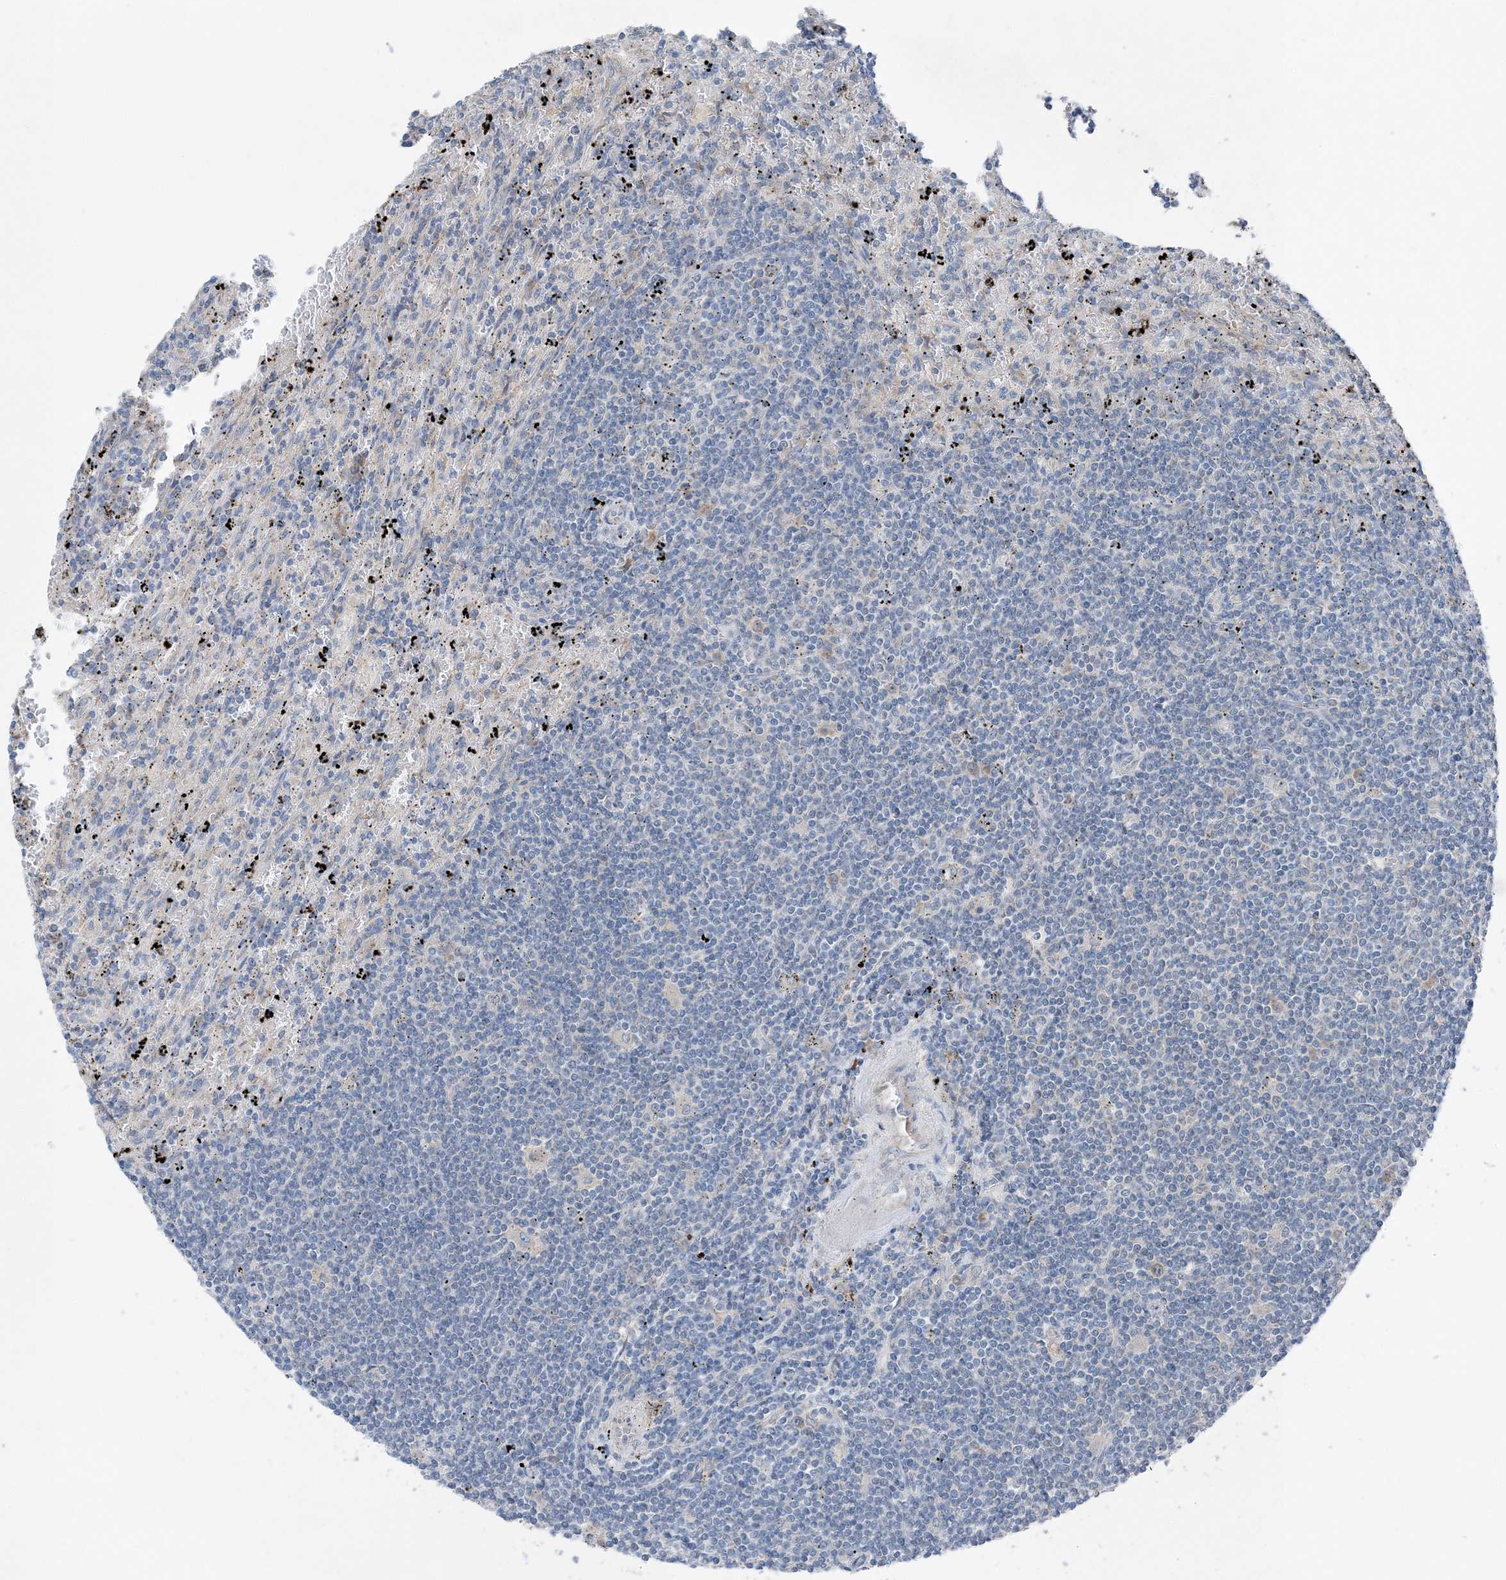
{"staining": {"intensity": "negative", "quantity": "none", "location": "none"}, "tissue": "lymphoma", "cell_type": "Tumor cells", "image_type": "cancer", "snomed": [{"axis": "morphology", "description": "Malignant lymphoma, non-Hodgkin's type, Low grade"}, {"axis": "topography", "description": "Spleen"}], "caption": "Immunohistochemical staining of low-grade malignant lymphoma, non-Hodgkin's type demonstrates no significant positivity in tumor cells.", "gene": "DHX30", "patient": {"sex": "male", "age": 76}}